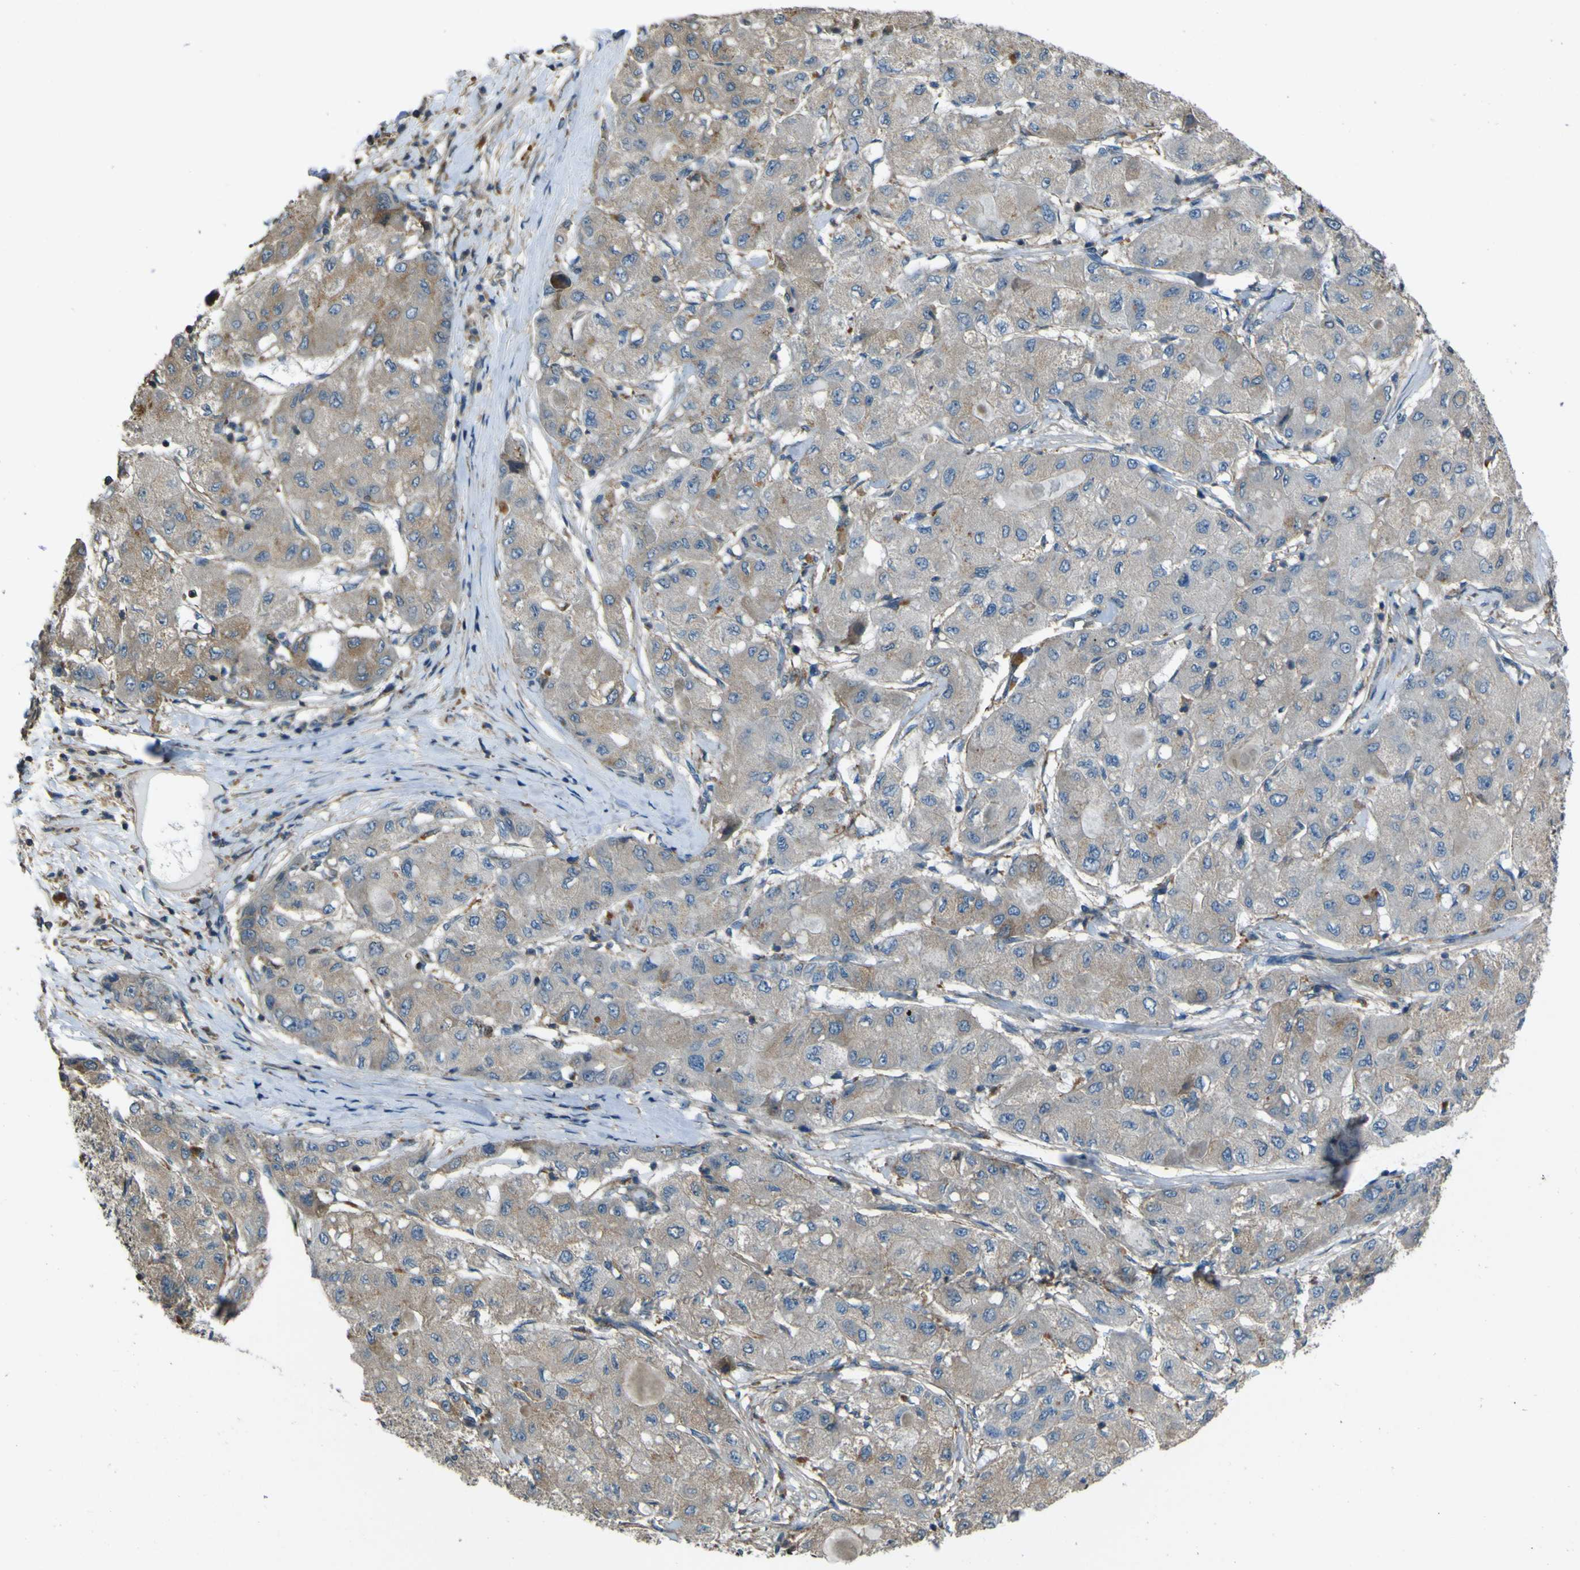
{"staining": {"intensity": "weak", "quantity": "<25%", "location": "cytoplasmic/membranous"}, "tissue": "liver cancer", "cell_type": "Tumor cells", "image_type": "cancer", "snomed": [{"axis": "morphology", "description": "Carcinoma, Hepatocellular, NOS"}, {"axis": "topography", "description": "Liver"}], "caption": "DAB immunohistochemical staining of human hepatocellular carcinoma (liver) reveals no significant expression in tumor cells.", "gene": "NAALADL2", "patient": {"sex": "male", "age": 80}}